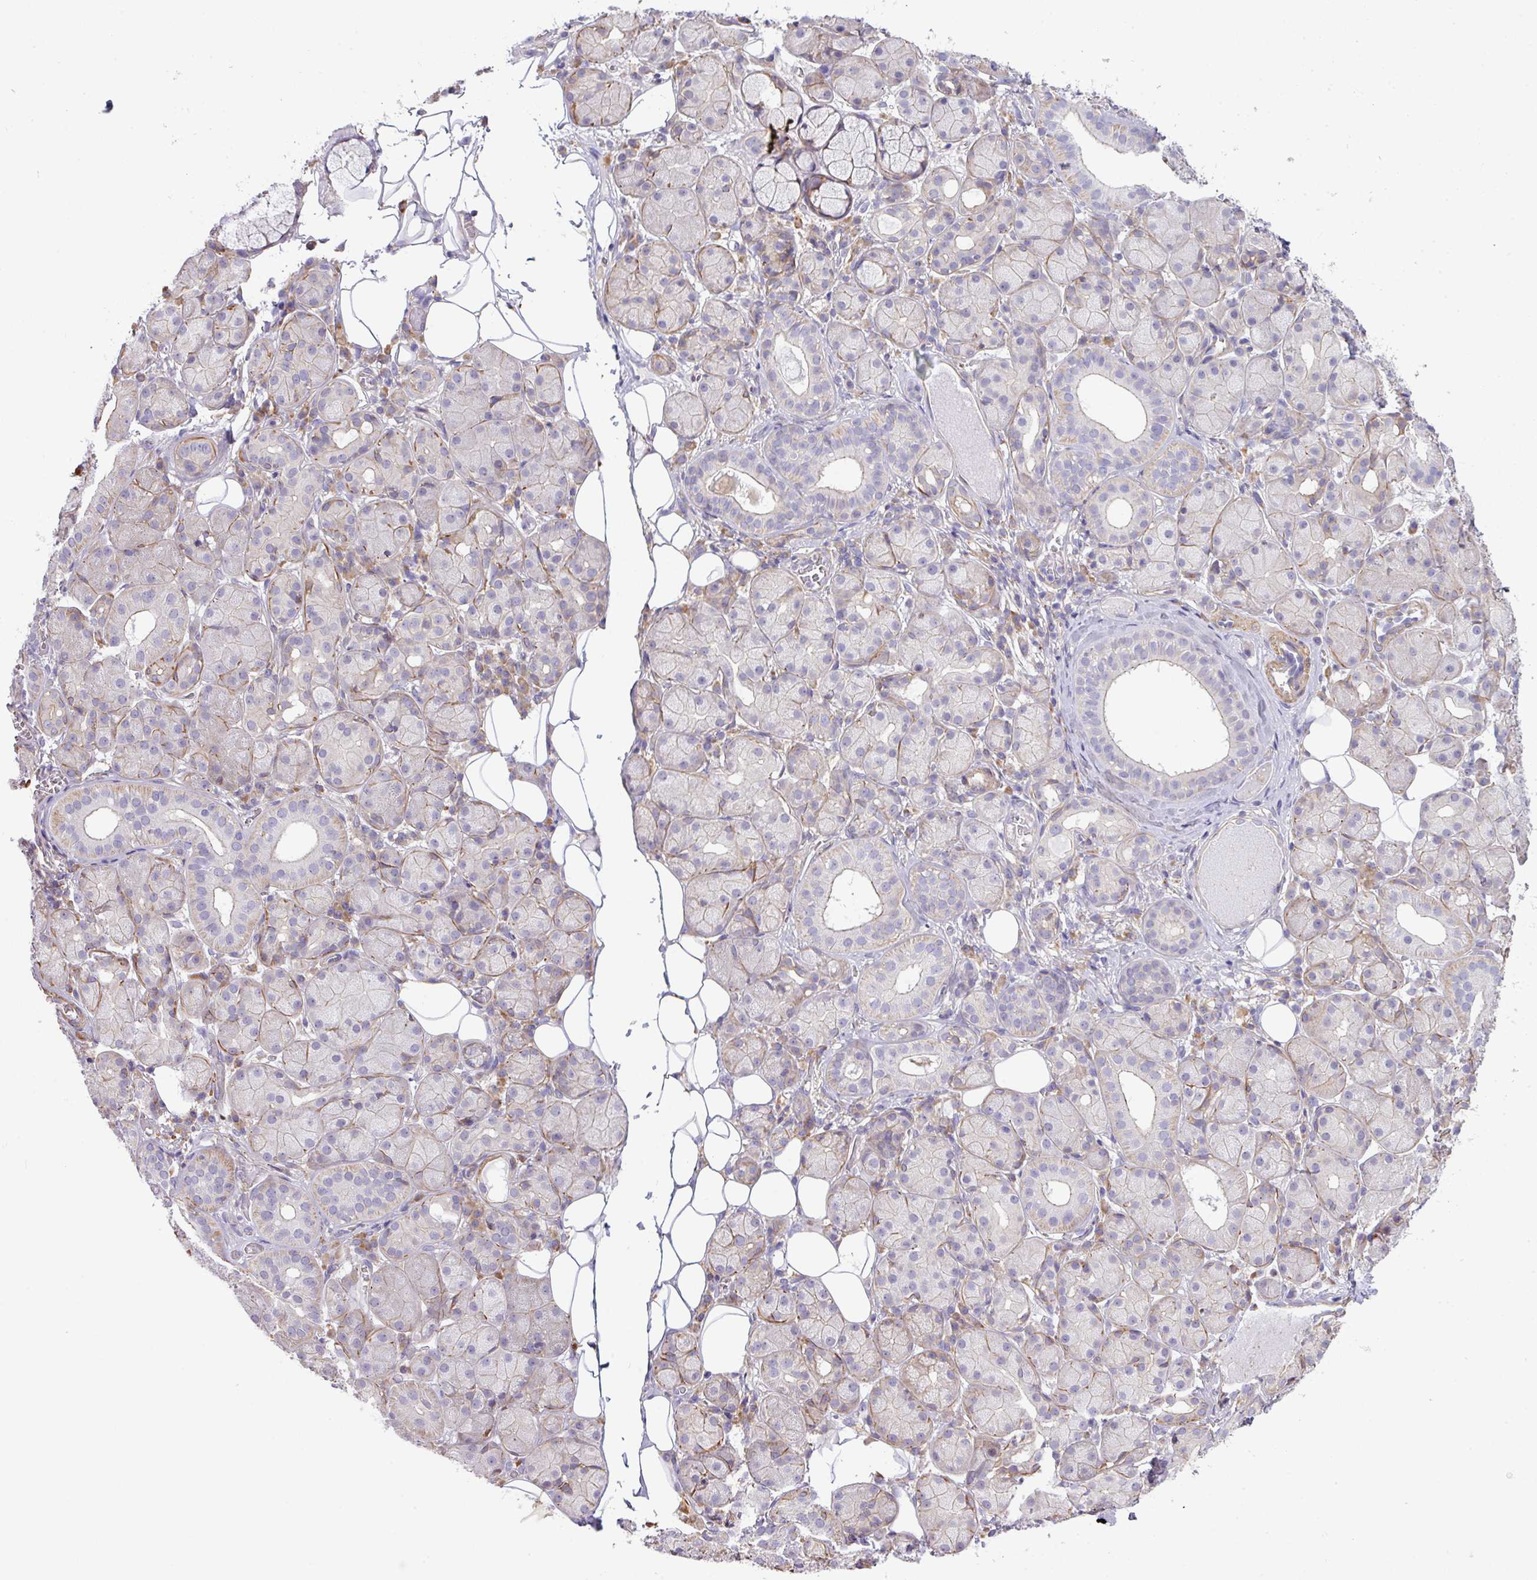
{"staining": {"intensity": "weak", "quantity": "<25%", "location": "cytoplasmic/membranous"}, "tissue": "salivary gland", "cell_type": "Glandular cells", "image_type": "normal", "snomed": [{"axis": "morphology", "description": "Squamous cell carcinoma, NOS"}, {"axis": "topography", "description": "Skin"}, {"axis": "topography", "description": "Head-Neck"}], "caption": "A high-resolution image shows IHC staining of unremarkable salivary gland, which shows no significant positivity in glandular cells.", "gene": "LRRC41", "patient": {"sex": "male", "age": 80}}